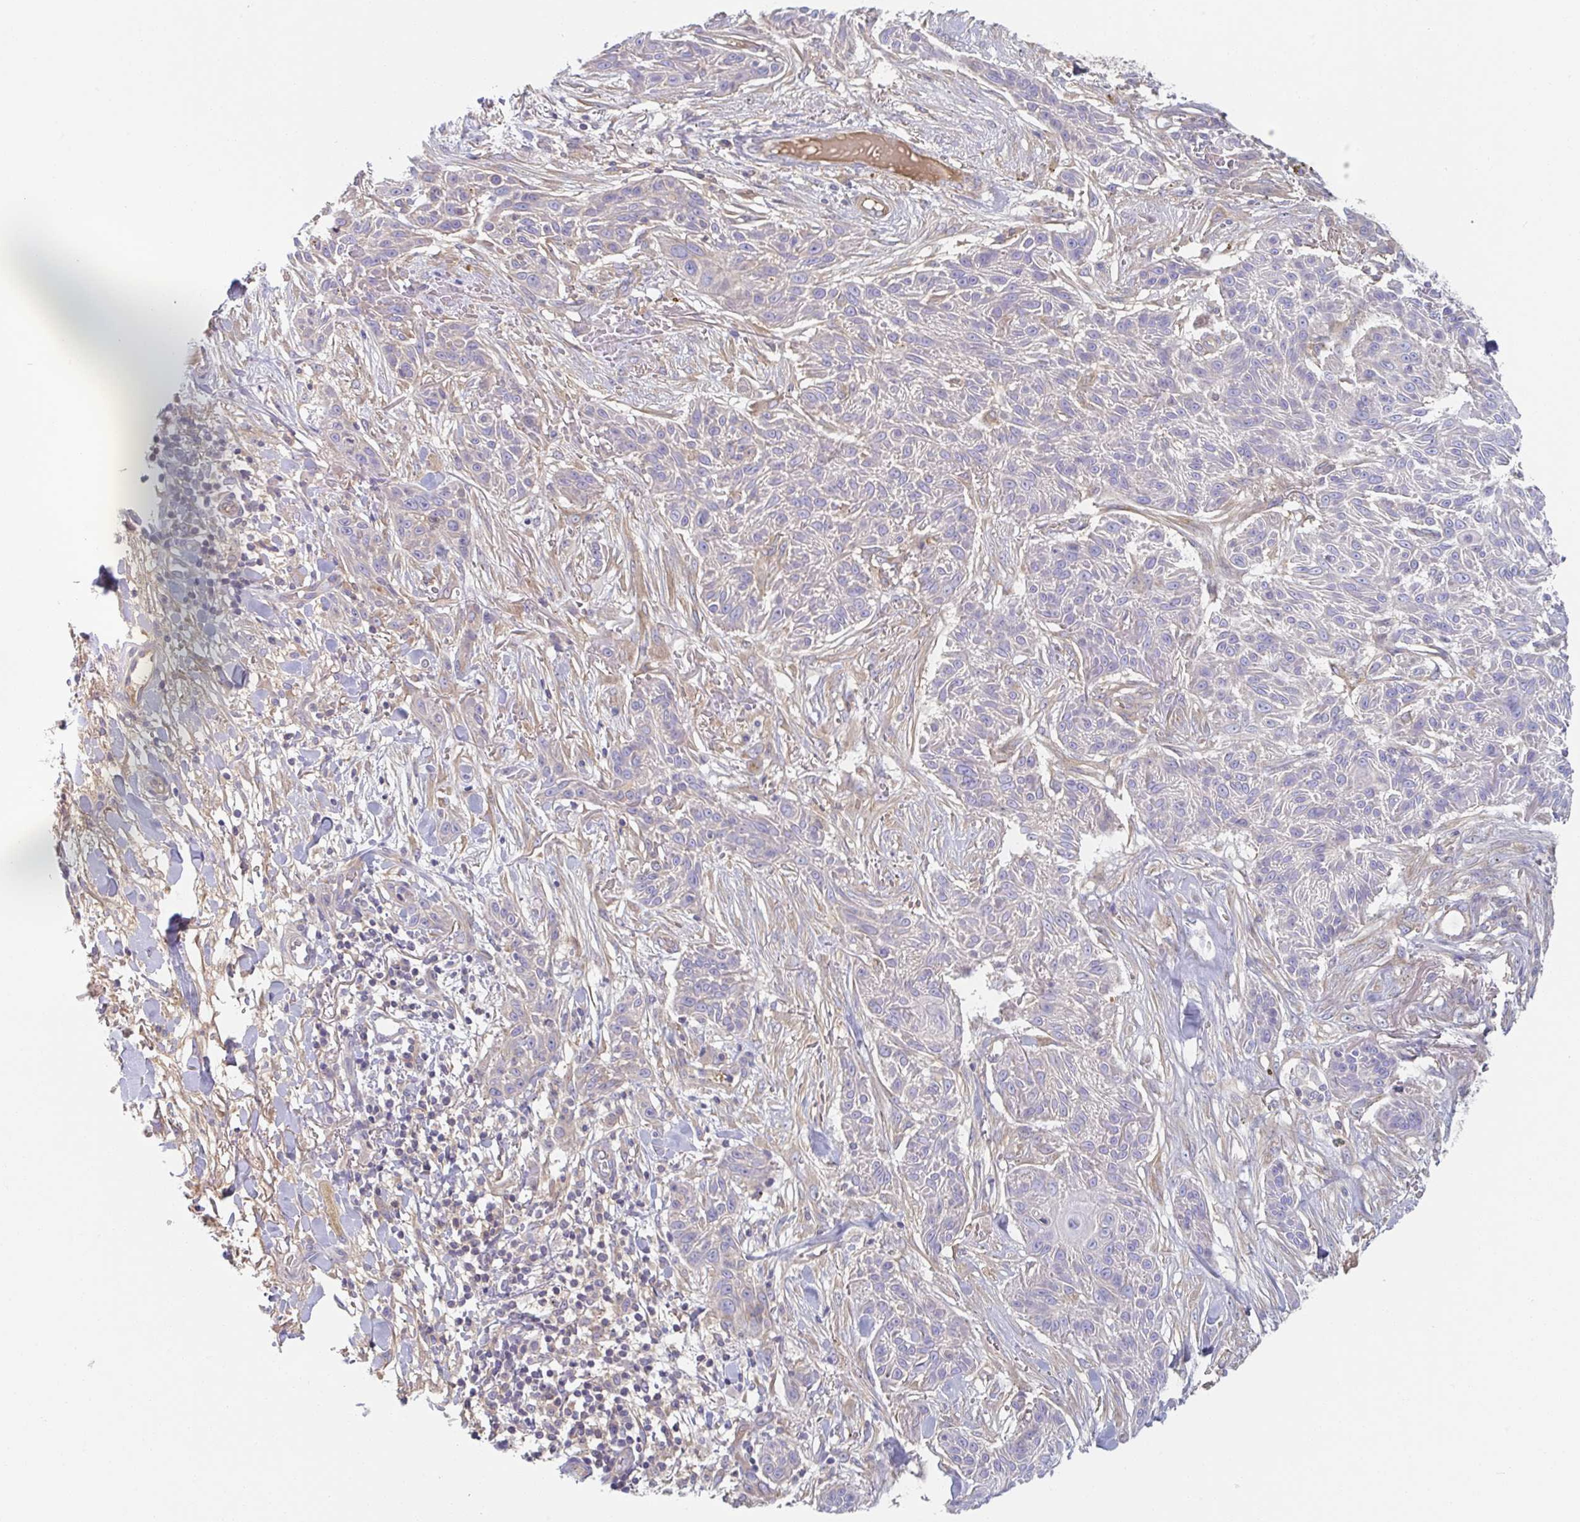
{"staining": {"intensity": "negative", "quantity": "none", "location": "none"}, "tissue": "skin cancer", "cell_type": "Tumor cells", "image_type": "cancer", "snomed": [{"axis": "morphology", "description": "Squamous cell carcinoma, NOS"}, {"axis": "topography", "description": "Skin"}], "caption": "Tumor cells show no significant staining in squamous cell carcinoma (skin). (DAB (3,3'-diaminobenzidine) IHC with hematoxylin counter stain).", "gene": "AMPD2", "patient": {"sex": "male", "age": 86}}